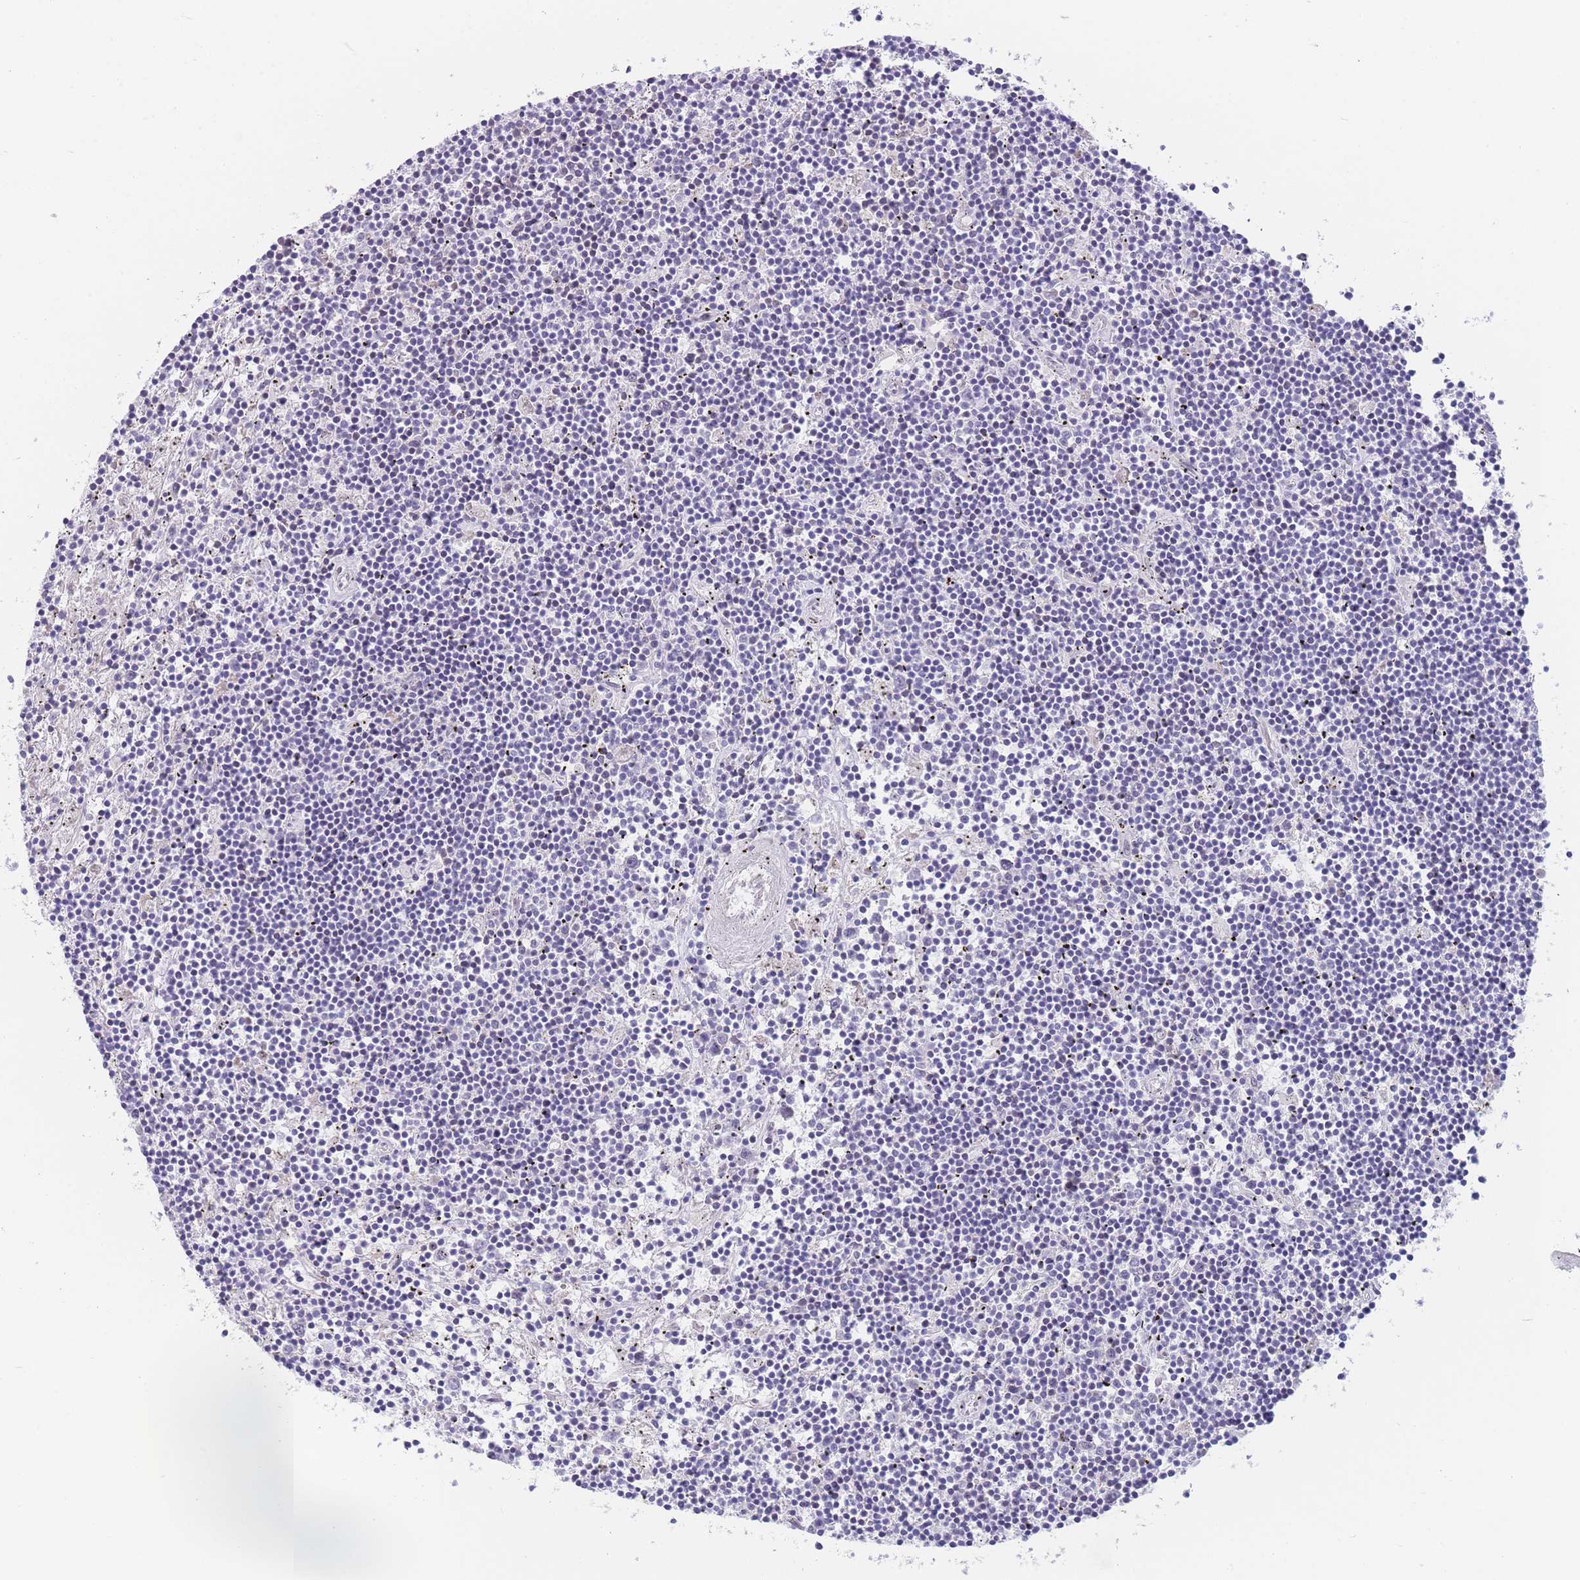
{"staining": {"intensity": "negative", "quantity": "none", "location": "none"}, "tissue": "lymphoma", "cell_type": "Tumor cells", "image_type": "cancer", "snomed": [{"axis": "morphology", "description": "Malignant lymphoma, non-Hodgkin's type, Low grade"}, {"axis": "topography", "description": "Spleen"}], "caption": "Immunohistochemistry image of human lymphoma stained for a protein (brown), which reveals no expression in tumor cells.", "gene": "SHCBP1", "patient": {"sex": "male", "age": 76}}